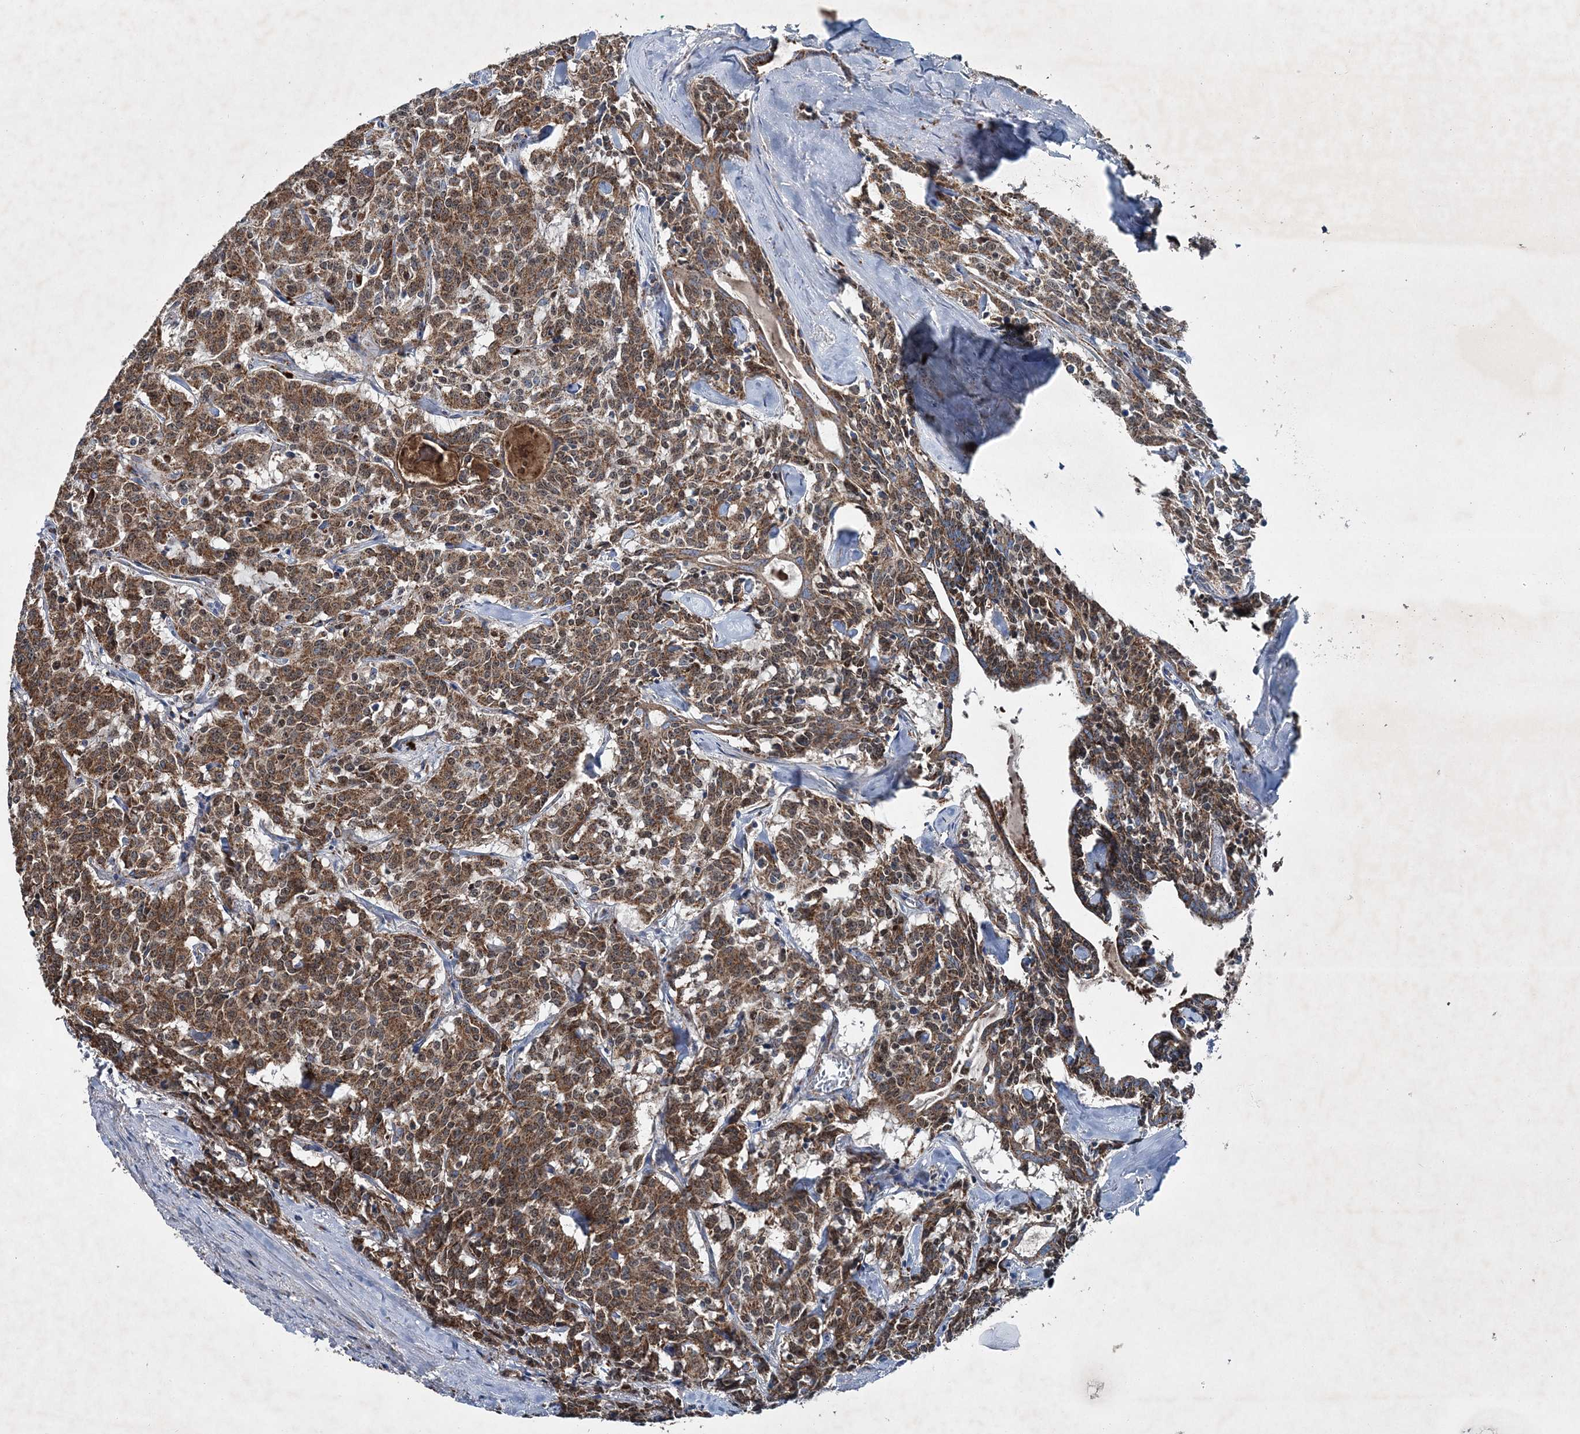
{"staining": {"intensity": "moderate", "quantity": ">75%", "location": "cytoplasmic/membranous"}, "tissue": "carcinoid", "cell_type": "Tumor cells", "image_type": "cancer", "snomed": [{"axis": "morphology", "description": "Carcinoid, malignant, NOS"}, {"axis": "topography", "description": "Lung"}], "caption": "Immunohistochemical staining of human malignant carcinoid displays medium levels of moderate cytoplasmic/membranous protein staining in approximately >75% of tumor cells.", "gene": "SPAG16", "patient": {"sex": "female", "age": 46}}